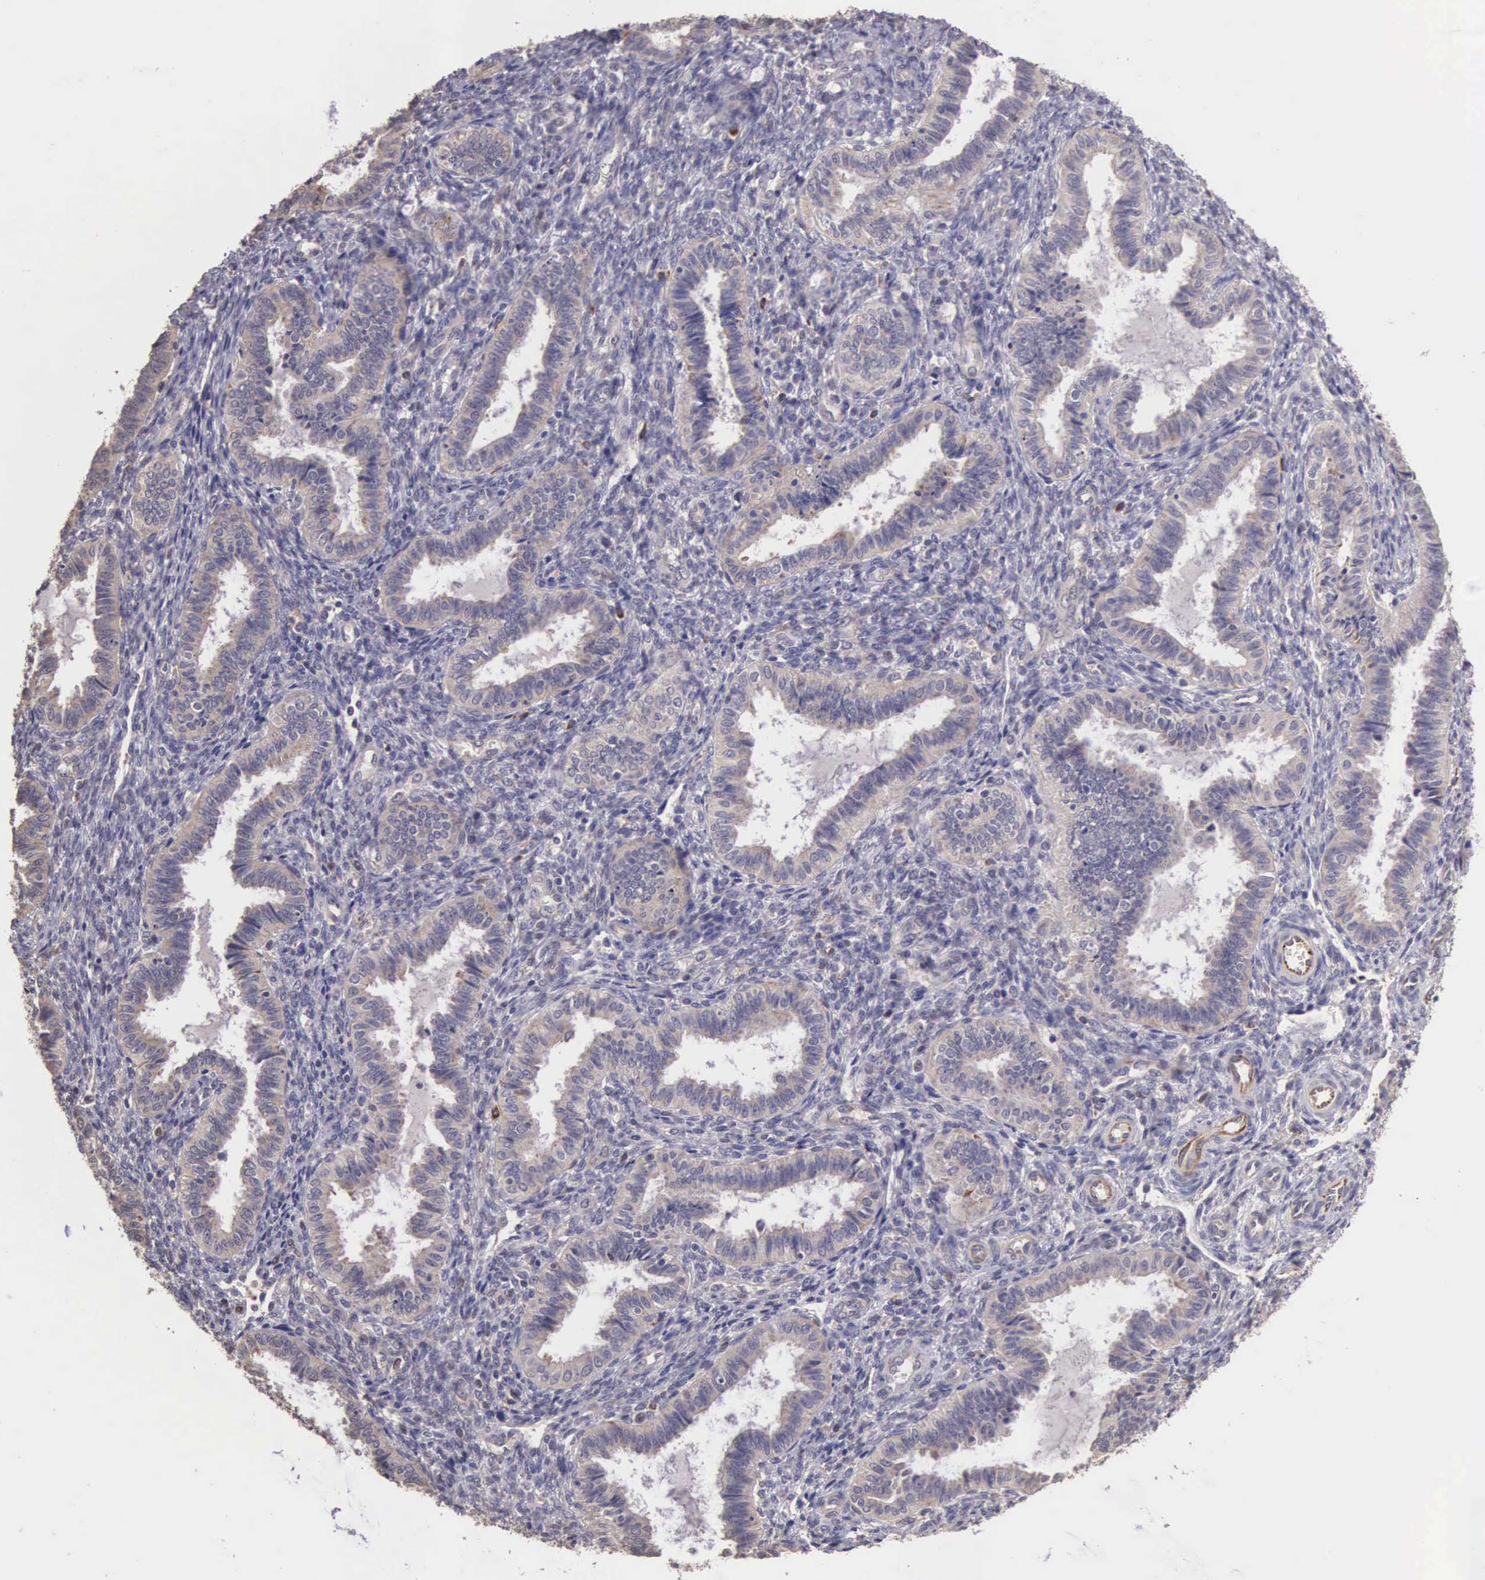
{"staining": {"intensity": "weak", "quantity": "<25%", "location": "cytoplasmic/membranous"}, "tissue": "endometrium", "cell_type": "Cells in endometrial stroma", "image_type": "normal", "snomed": [{"axis": "morphology", "description": "Normal tissue, NOS"}, {"axis": "topography", "description": "Endometrium"}], "caption": "IHC of unremarkable endometrium exhibits no positivity in cells in endometrial stroma. The staining is performed using DAB brown chromogen with nuclei counter-stained in using hematoxylin.", "gene": "CDC45", "patient": {"sex": "female", "age": 36}}